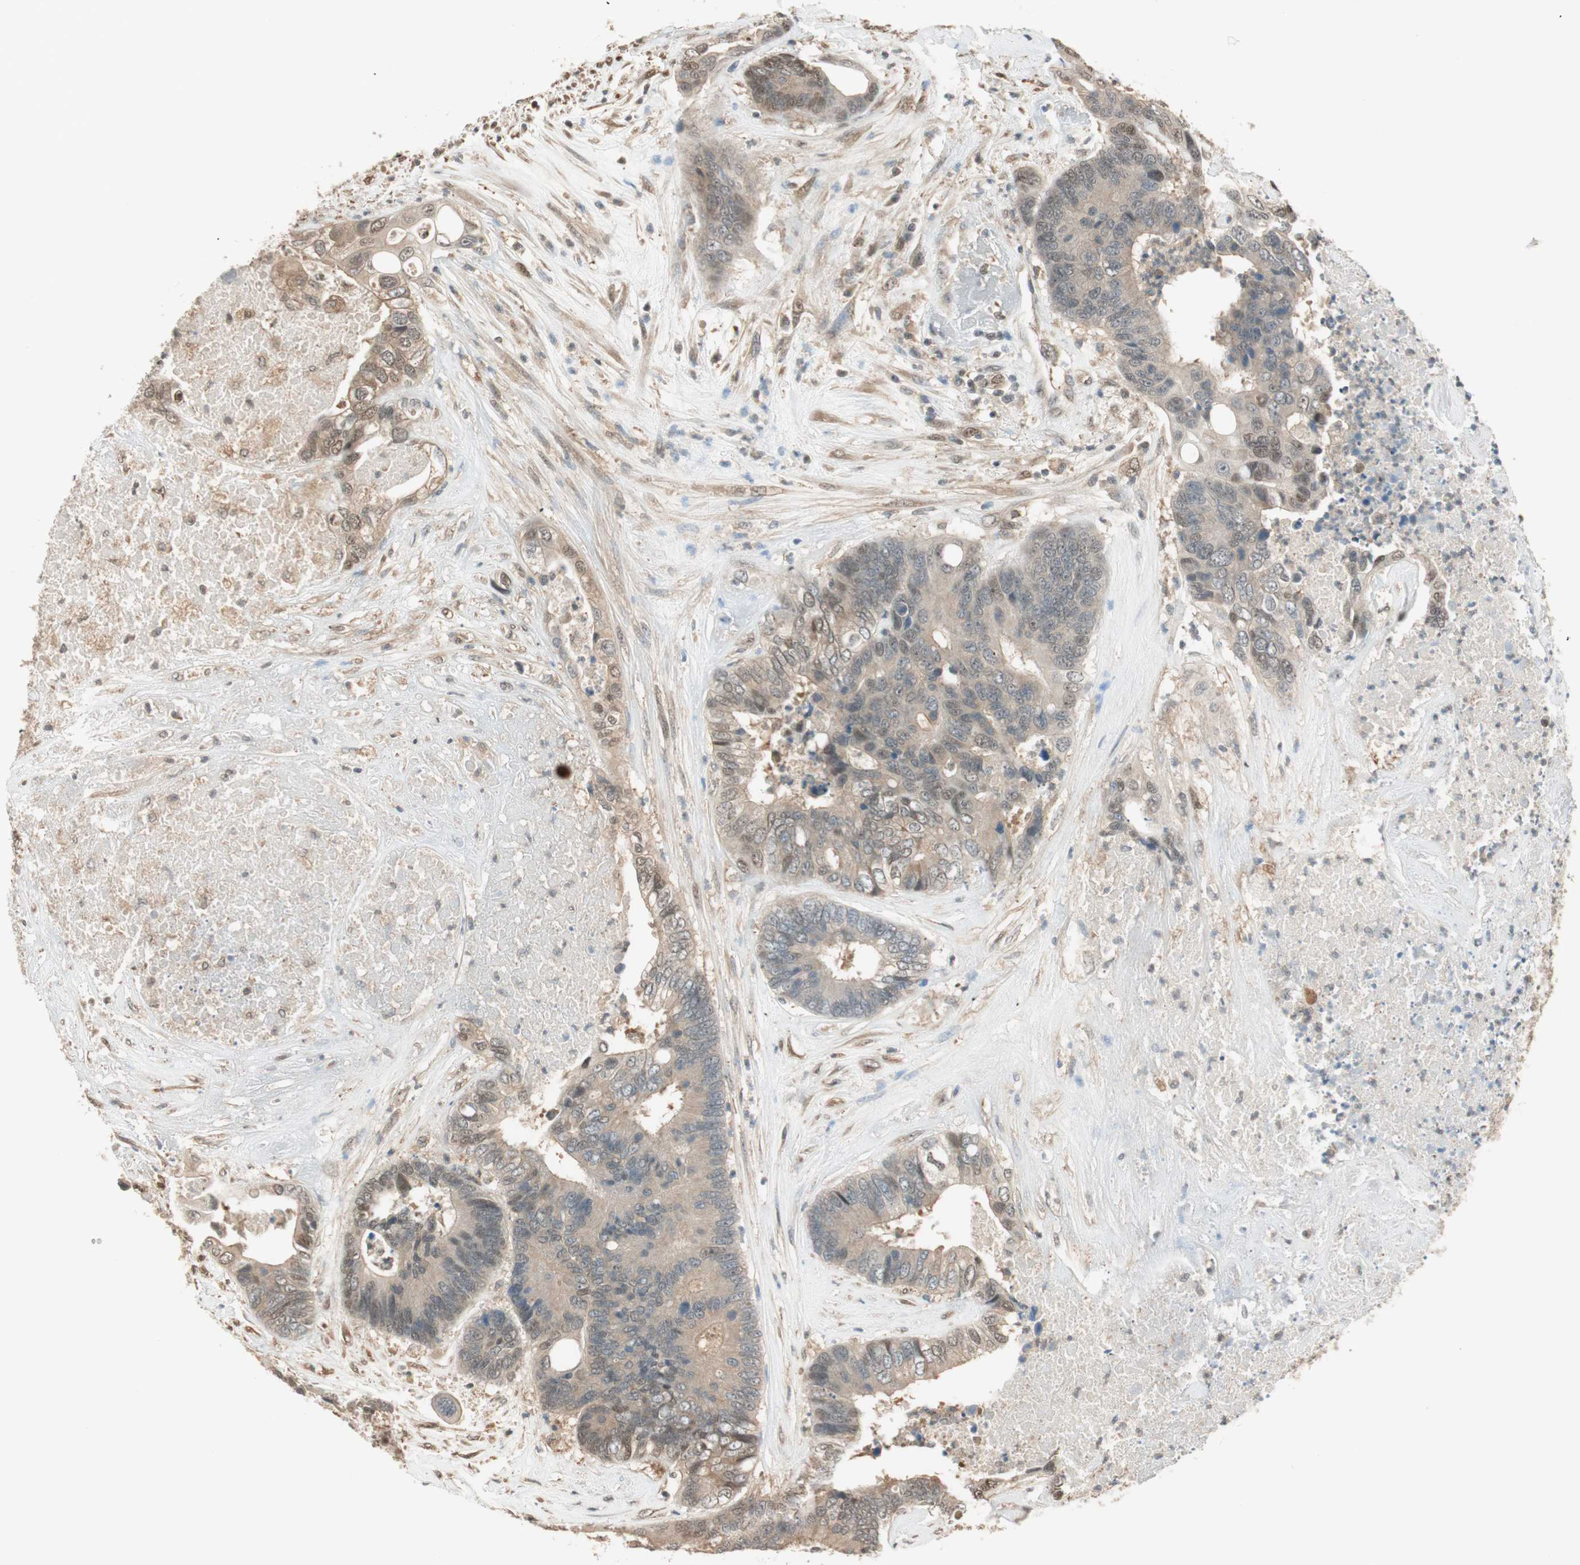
{"staining": {"intensity": "moderate", "quantity": ">75%", "location": "cytoplasmic/membranous,nuclear"}, "tissue": "colorectal cancer", "cell_type": "Tumor cells", "image_type": "cancer", "snomed": [{"axis": "morphology", "description": "Adenocarcinoma, NOS"}, {"axis": "topography", "description": "Rectum"}], "caption": "This is an image of immunohistochemistry (IHC) staining of colorectal cancer (adenocarcinoma), which shows moderate expression in the cytoplasmic/membranous and nuclear of tumor cells.", "gene": "ZNF443", "patient": {"sex": "male", "age": 55}}